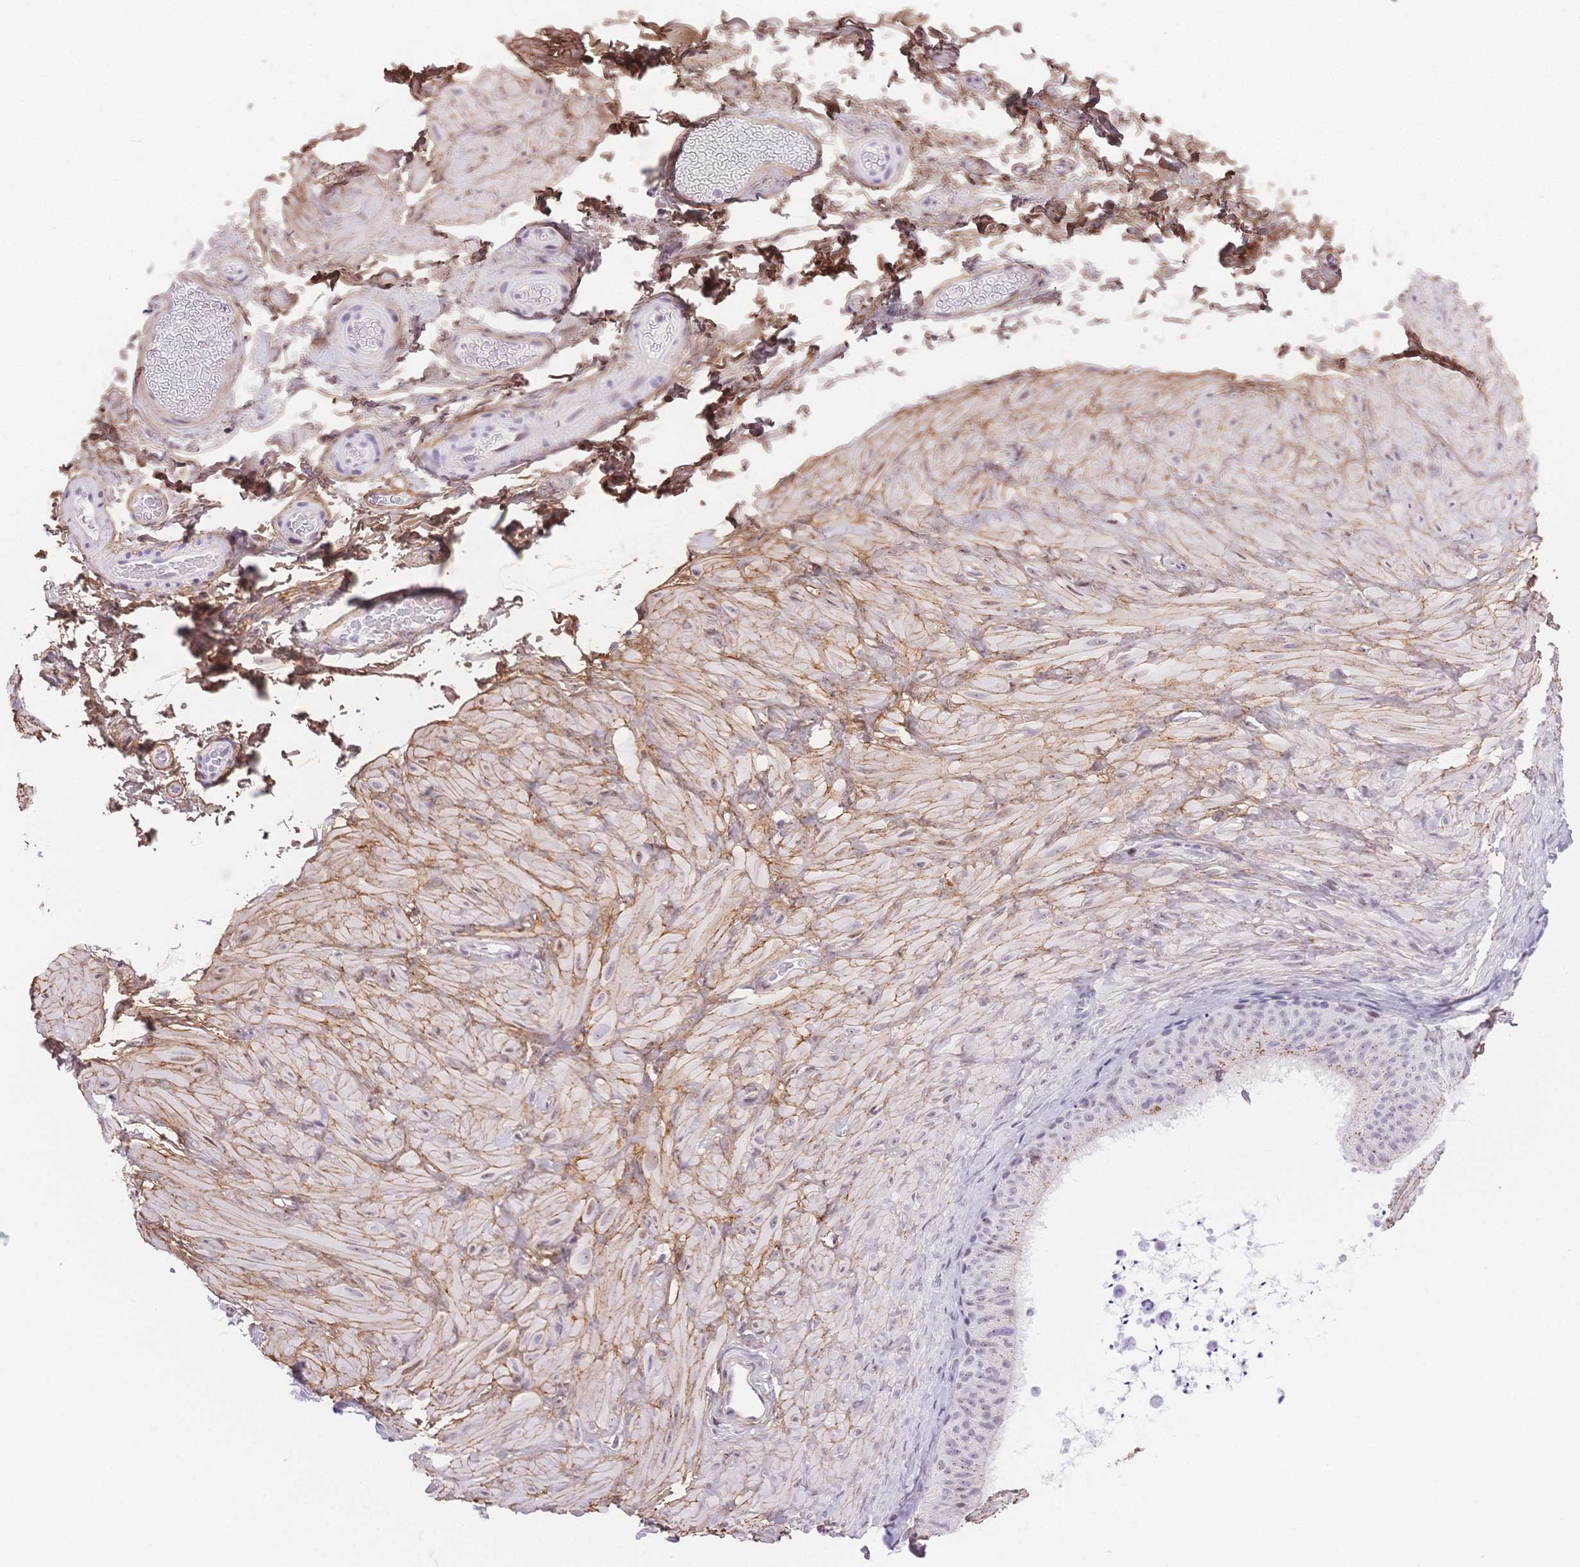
{"staining": {"intensity": "negative", "quantity": "none", "location": "none"}, "tissue": "epididymis", "cell_type": "Glandular cells", "image_type": "normal", "snomed": [{"axis": "morphology", "description": "Normal tissue, NOS"}, {"axis": "topography", "description": "Epididymis, spermatic cord, NOS"}, {"axis": "topography", "description": "Epididymis"}], "caption": "An immunohistochemistry (IHC) photomicrograph of unremarkable epididymis is shown. There is no staining in glandular cells of epididymis.", "gene": "PDZD2", "patient": {"sex": "male", "age": 31}}